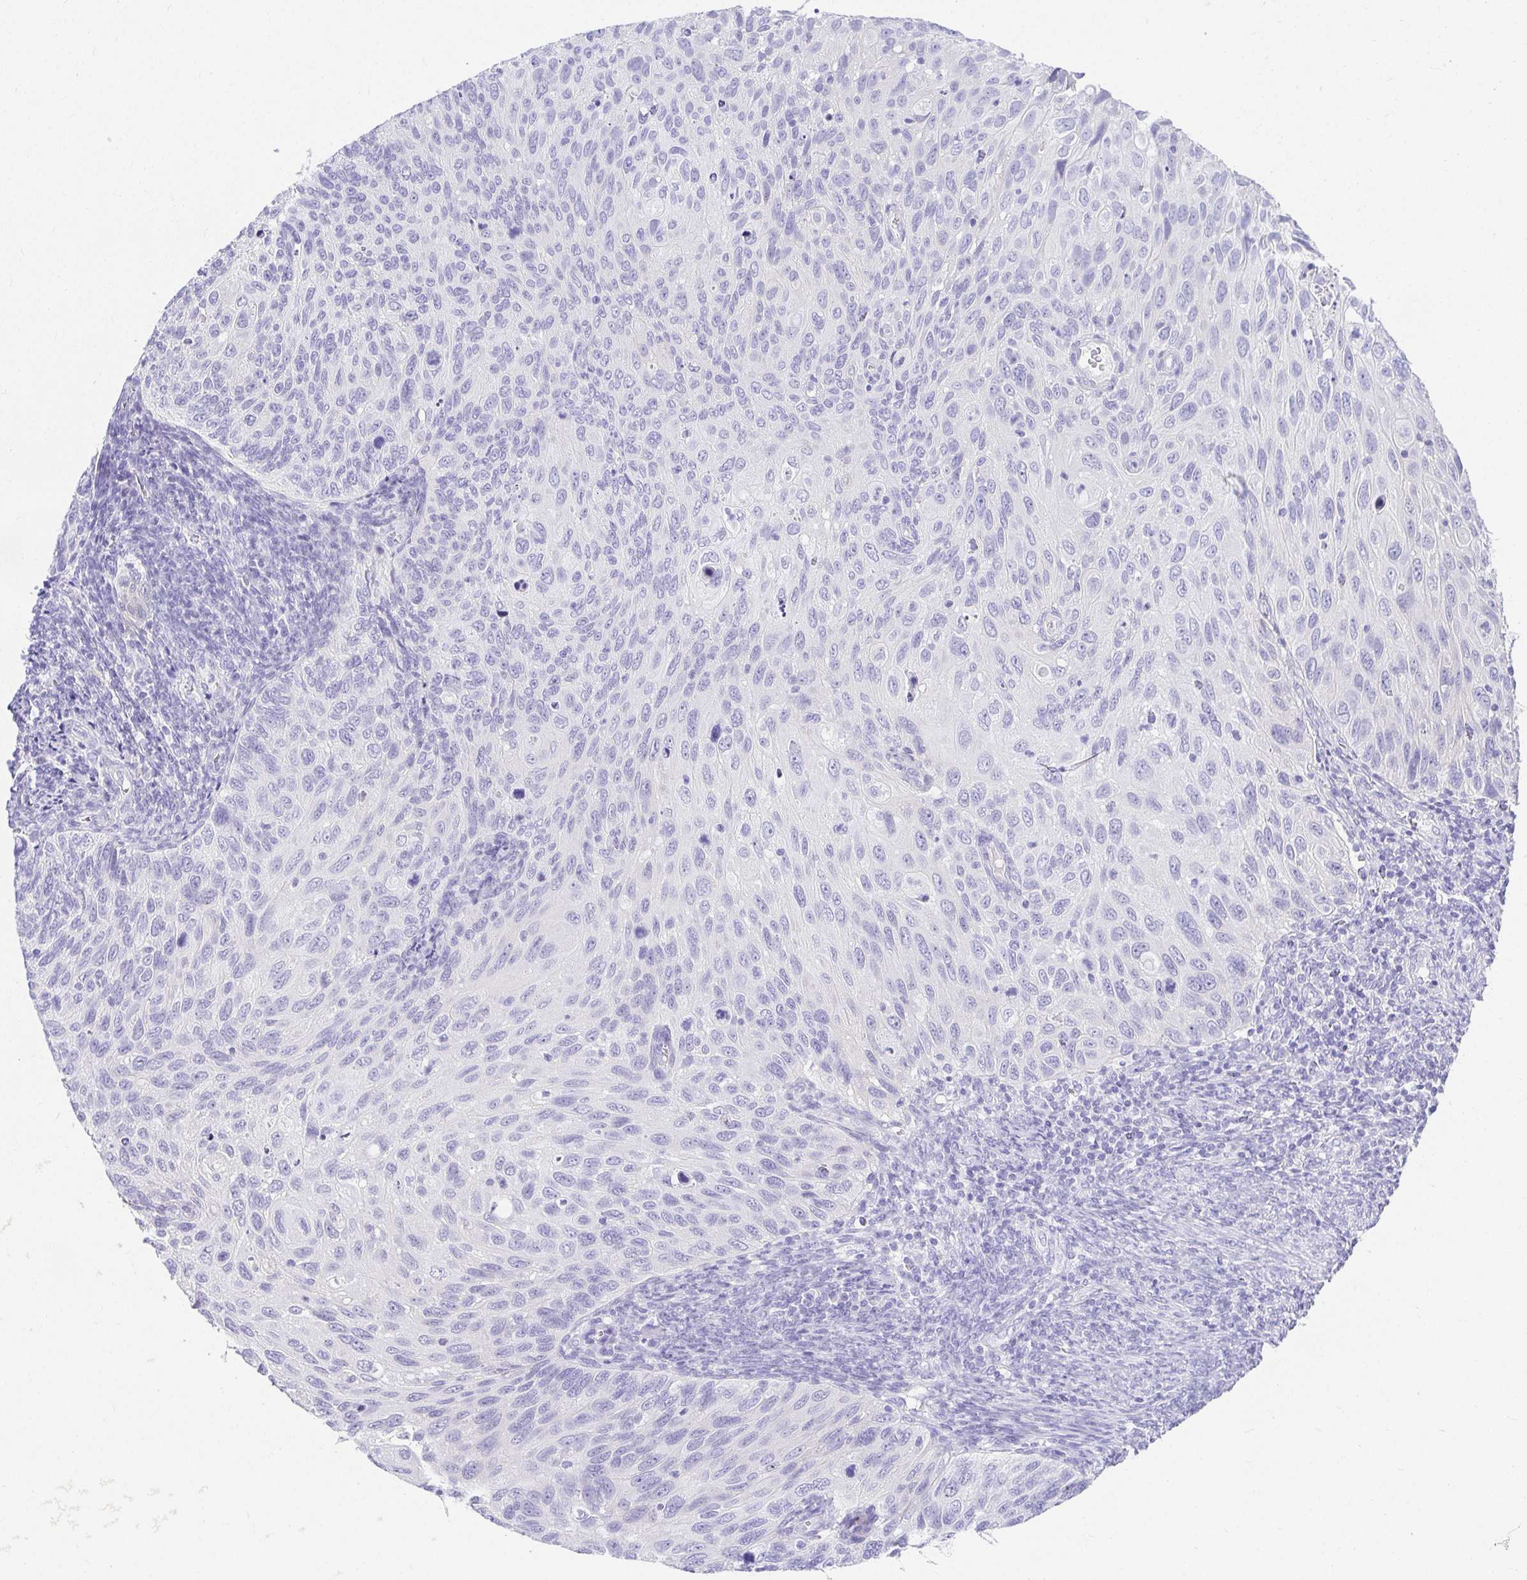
{"staining": {"intensity": "negative", "quantity": "none", "location": "none"}, "tissue": "cervical cancer", "cell_type": "Tumor cells", "image_type": "cancer", "snomed": [{"axis": "morphology", "description": "Squamous cell carcinoma, NOS"}, {"axis": "topography", "description": "Cervix"}], "caption": "High magnification brightfield microscopy of cervical cancer (squamous cell carcinoma) stained with DAB (3,3'-diaminobenzidine) (brown) and counterstained with hematoxylin (blue): tumor cells show no significant expression.", "gene": "CHAT", "patient": {"sex": "female", "age": 70}}